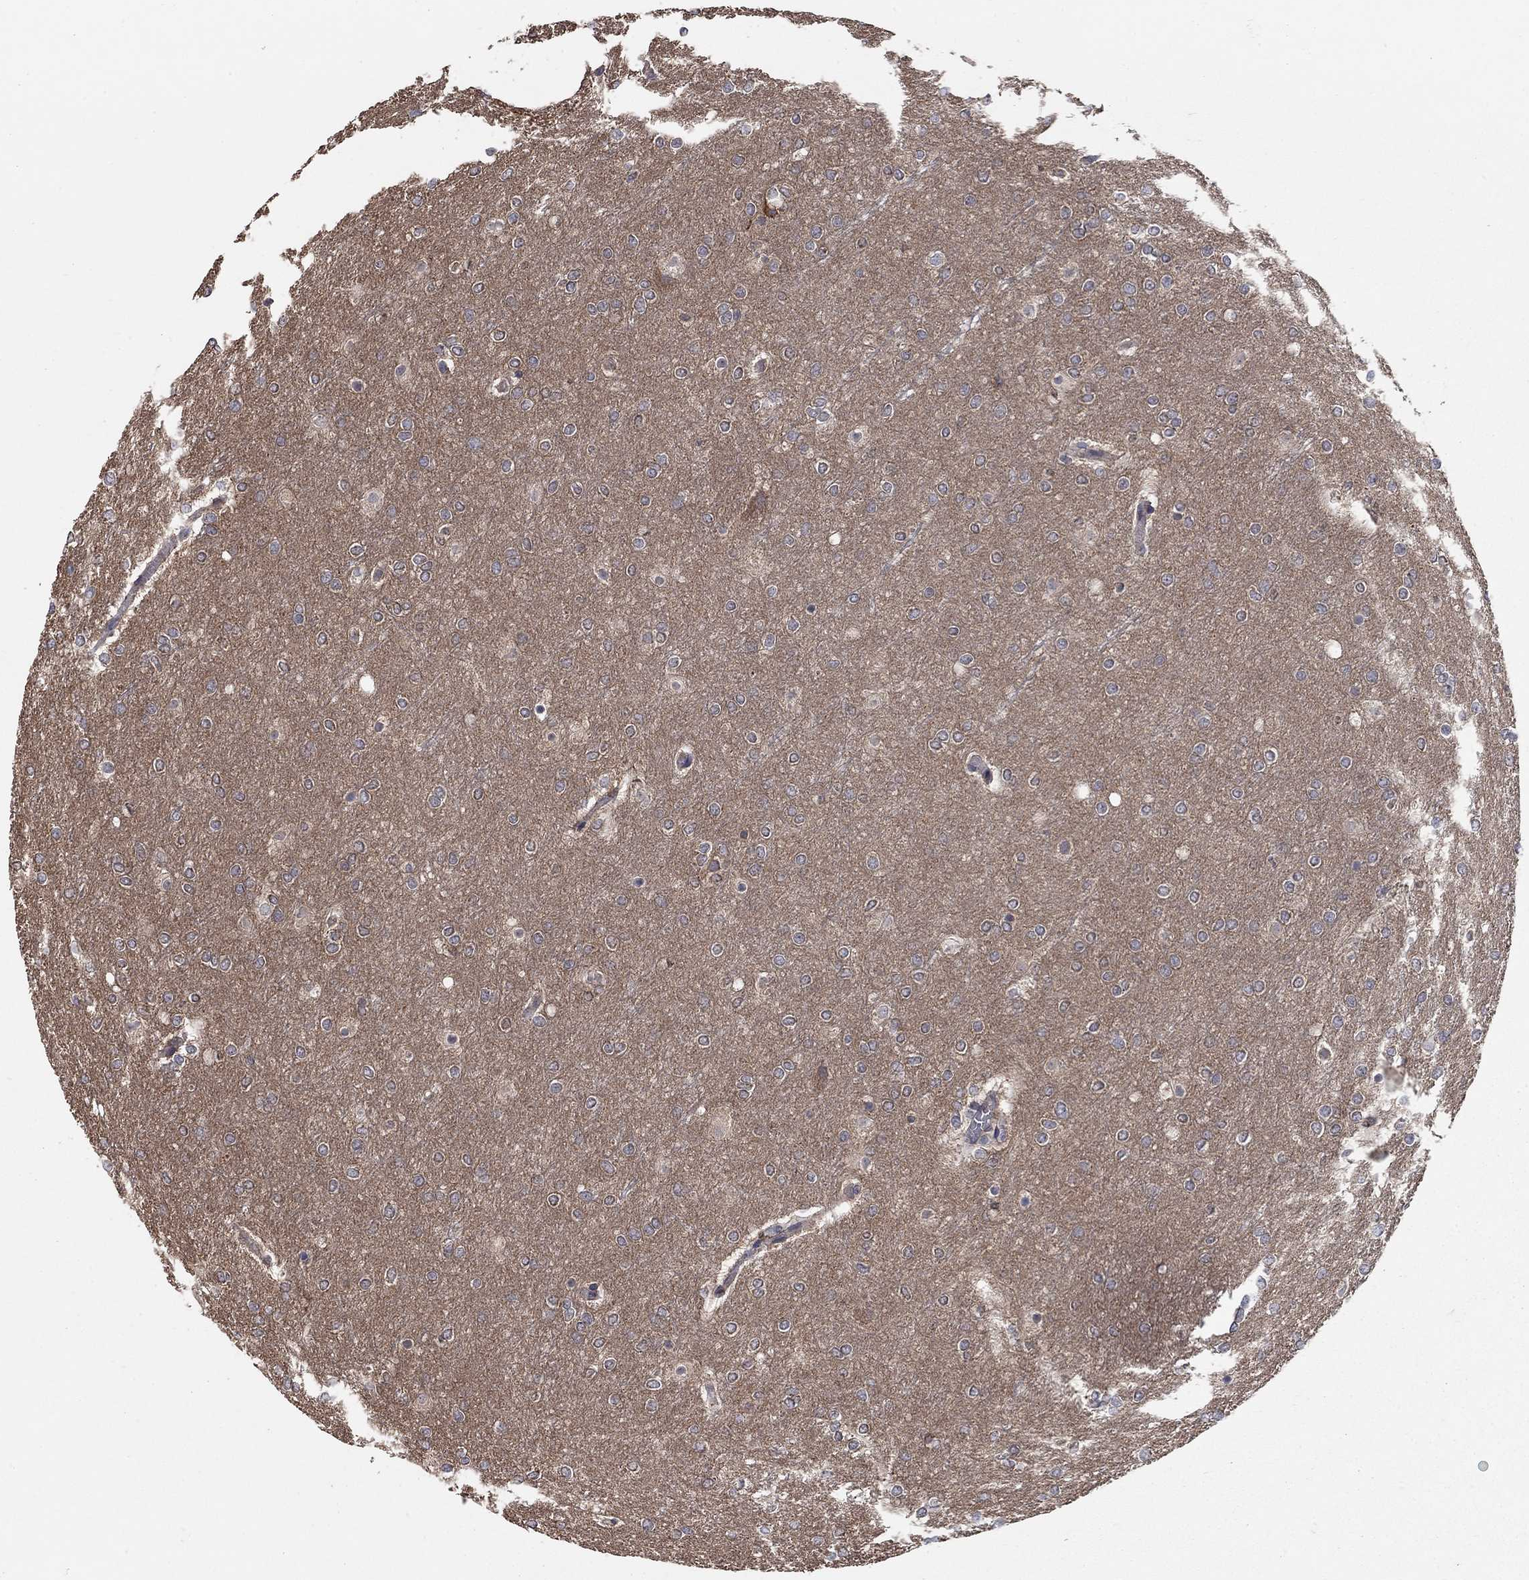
{"staining": {"intensity": "negative", "quantity": "none", "location": "none"}, "tissue": "glioma", "cell_type": "Tumor cells", "image_type": "cancer", "snomed": [{"axis": "morphology", "description": "Glioma, malignant, High grade"}, {"axis": "topography", "description": "Brain"}], "caption": "Tumor cells are negative for brown protein staining in glioma.", "gene": "WASF3", "patient": {"sex": "female", "age": 61}}